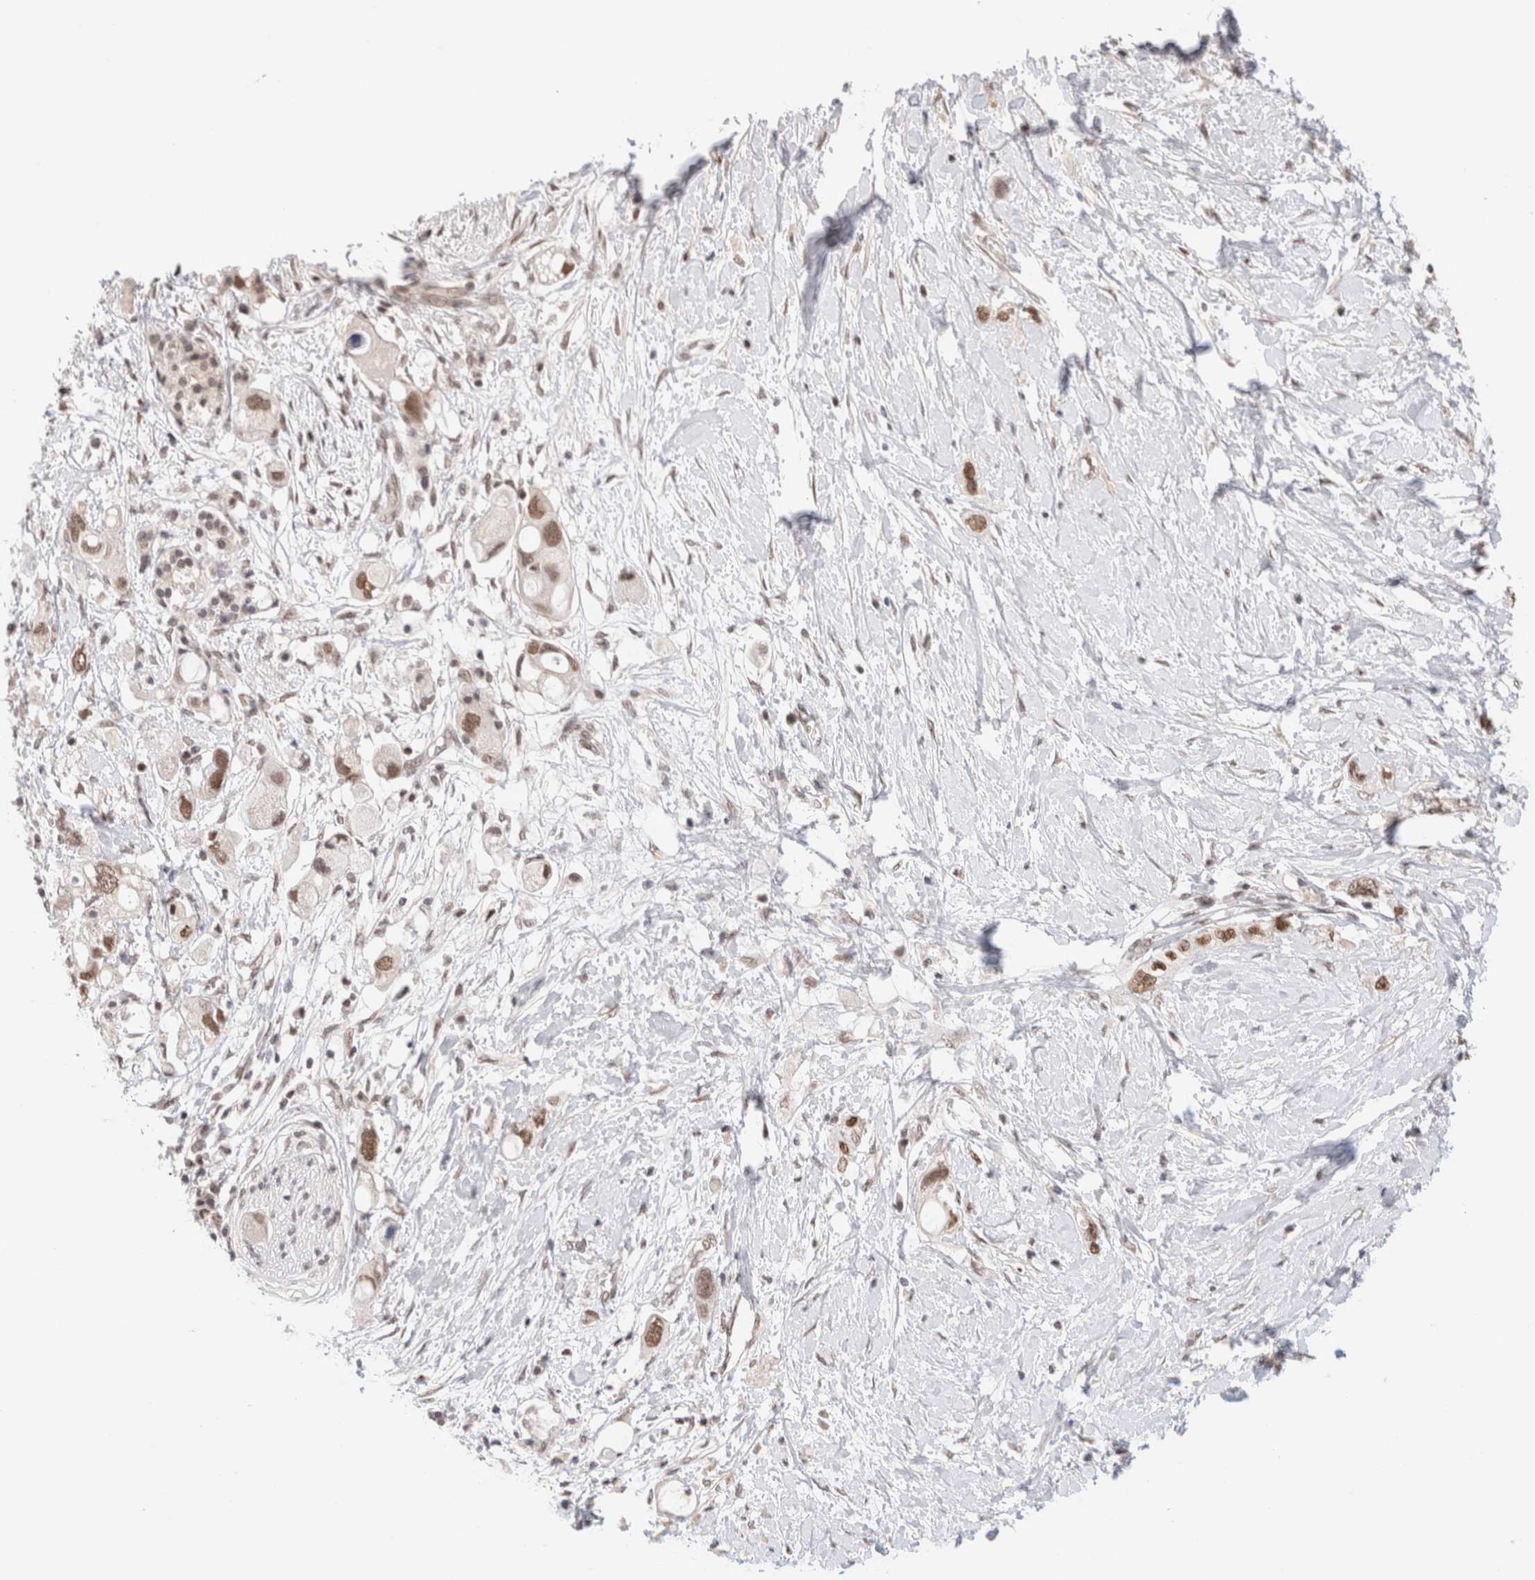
{"staining": {"intensity": "weak", "quantity": ">75%", "location": "nuclear"}, "tissue": "pancreatic cancer", "cell_type": "Tumor cells", "image_type": "cancer", "snomed": [{"axis": "morphology", "description": "Adenocarcinoma, NOS"}, {"axis": "topography", "description": "Pancreas"}], "caption": "Tumor cells show weak nuclear expression in about >75% of cells in pancreatic cancer (adenocarcinoma). The staining was performed using DAB to visualize the protein expression in brown, while the nuclei were stained in blue with hematoxylin (Magnification: 20x).", "gene": "GATAD2A", "patient": {"sex": "female", "age": 56}}